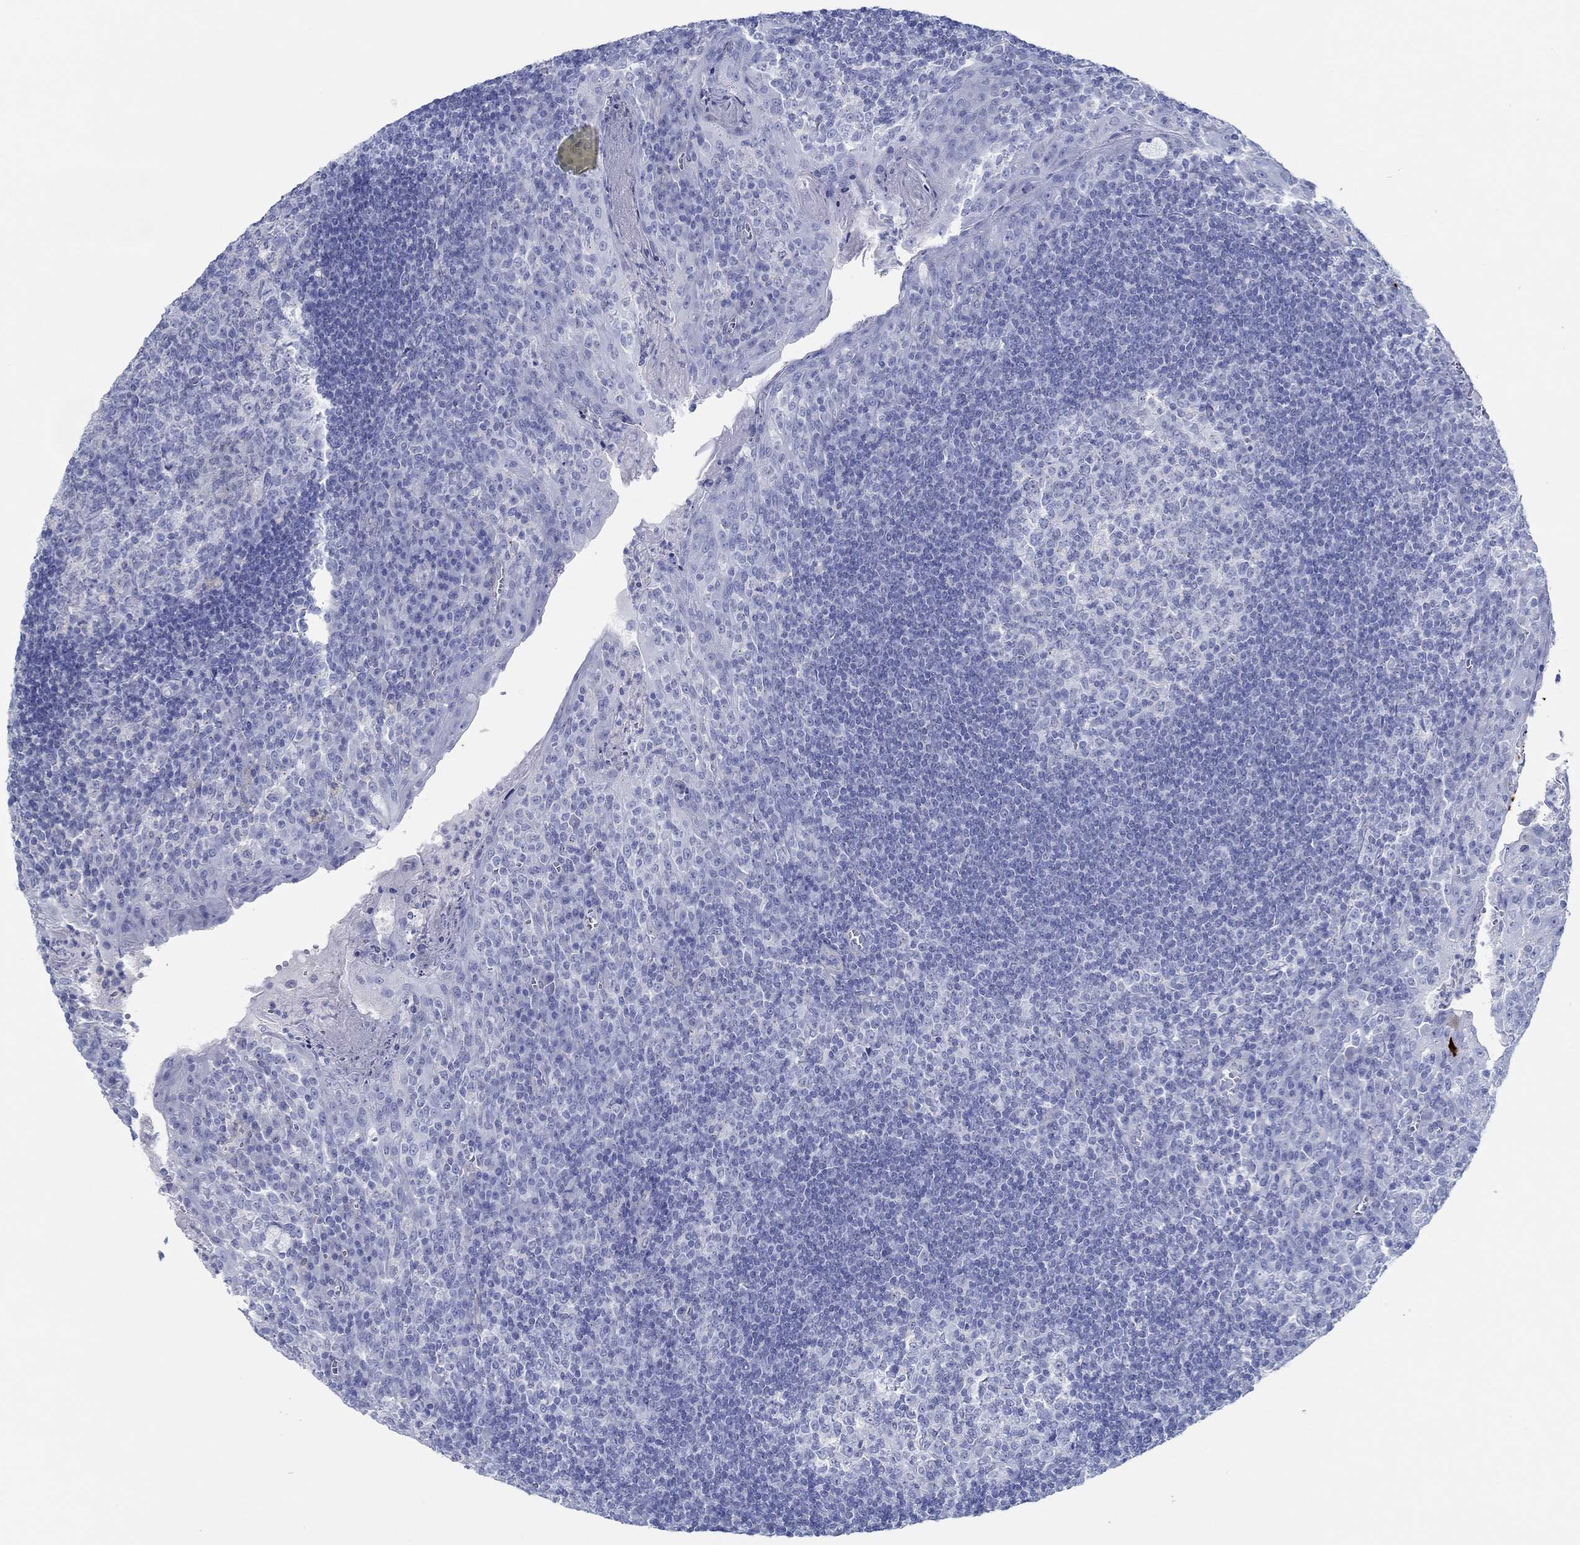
{"staining": {"intensity": "negative", "quantity": "none", "location": "none"}, "tissue": "tonsil", "cell_type": "Germinal center cells", "image_type": "normal", "snomed": [{"axis": "morphology", "description": "Normal tissue, NOS"}, {"axis": "topography", "description": "Tonsil"}], "caption": "A histopathology image of human tonsil is negative for staining in germinal center cells. (Brightfield microscopy of DAB immunohistochemistry at high magnification).", "gene": "IGFBP6", "patient": {"sex": "female", "age": 12}}